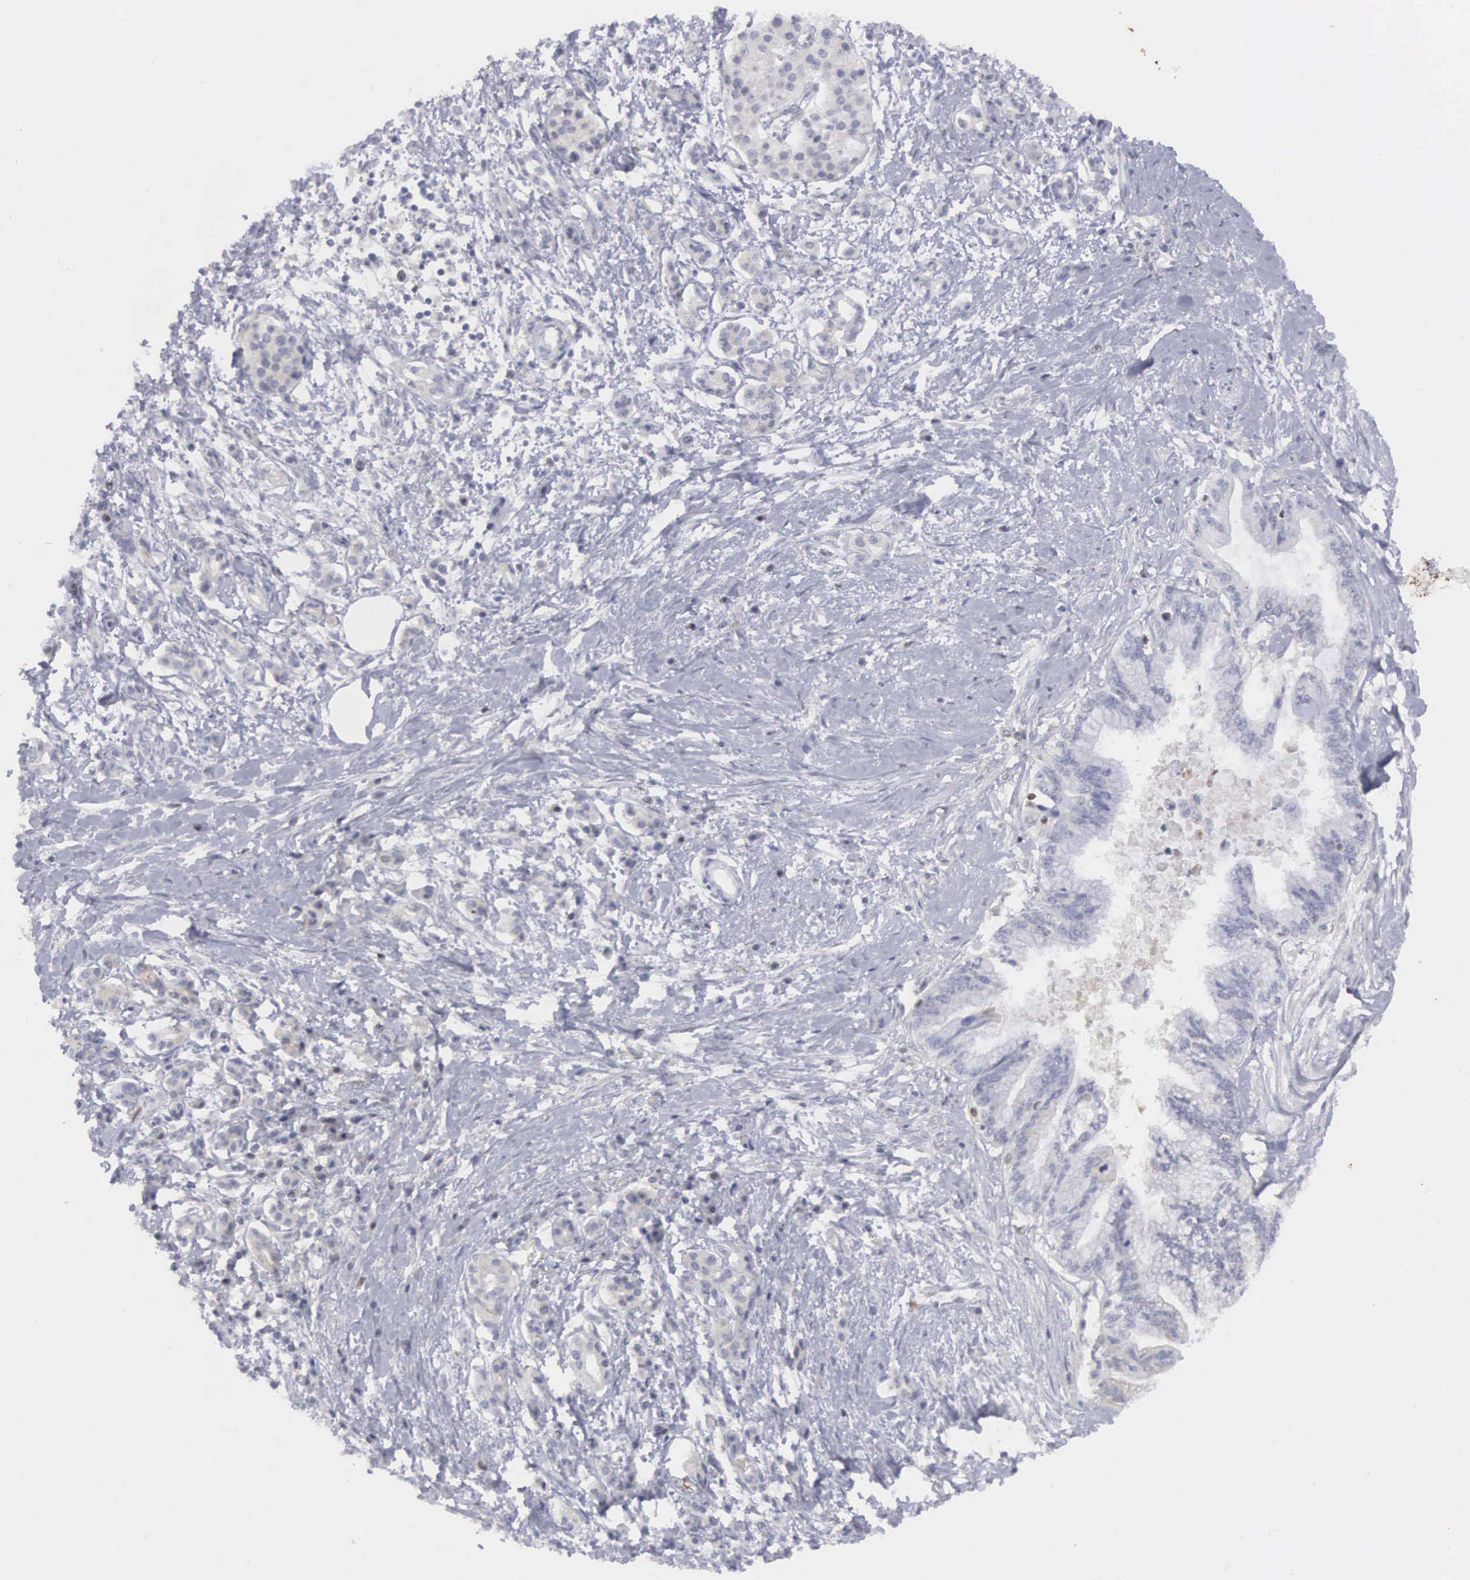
{"staining": {"intensity": "weak", "quantity": "<25%", "location": "cytoplasmic/membranous"}, "tissue": "pancreatic cancer", "cell_type": "Tumor cells", "image_type": "cancer", "snomed": [{"axis": "morphology", "description": "Adenocarcinoma, NOS"}, {"axis": "topography", "description": "Pancreas"}], "caption": "Protein analysis of pancreatic cancer (adenocarcinoma) displays no significant expression in tumor cells. (IHC, brightfield microscopy, high magnification).", "gene": "RBPJ", "patient": {"sex": "female", "age": 64}}